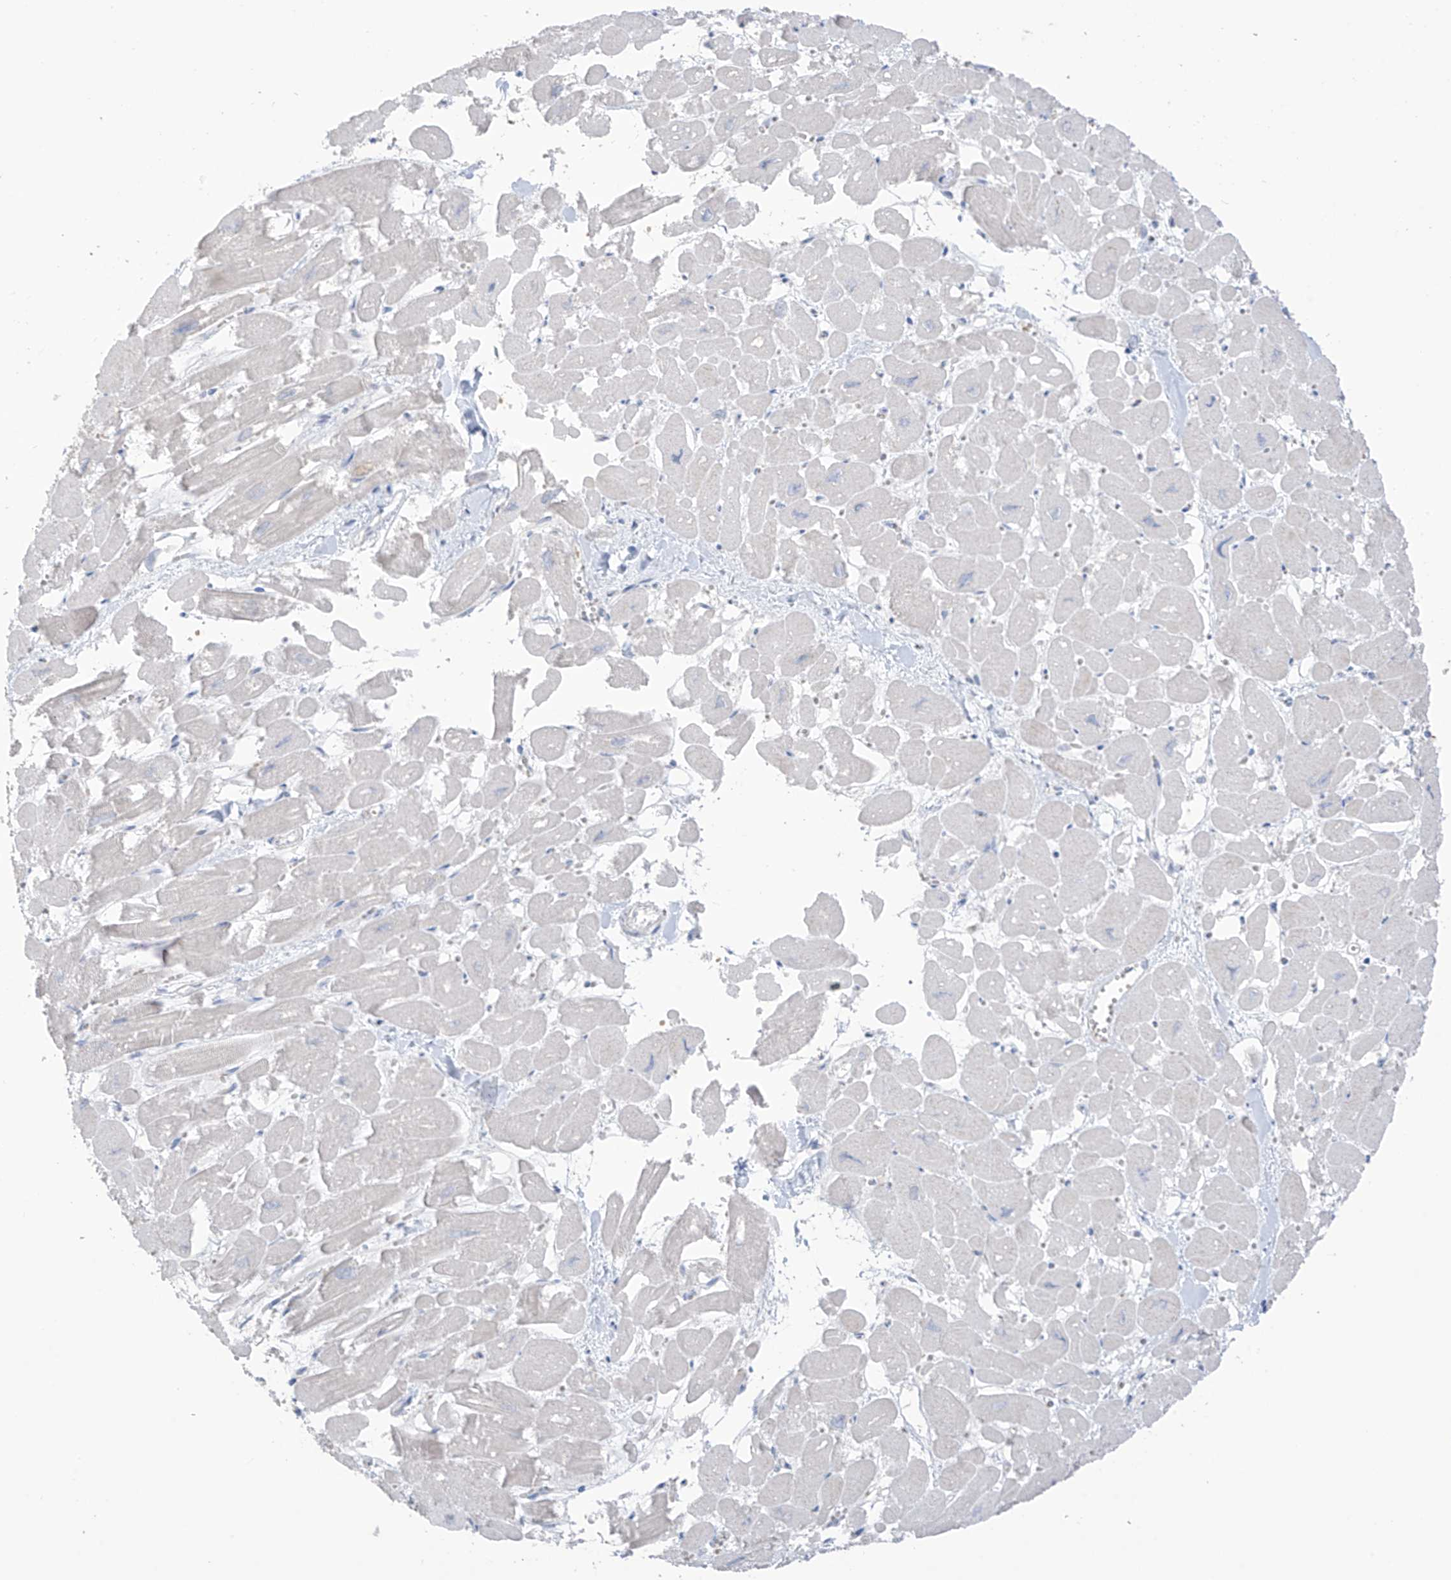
{"staining": {"intensity": "negative", "quantity": "none", "location": "none"}, "tissue": "heart muscle", "cell_type": "Cardiomyocytes", "image_type": "normal", "snomed": [{"axis": "morphology", "description": "Normal tissue, NOS"}, {"axis": "topography", "description": "Heart"}], "caption": "Cardiomyocytes show no significant expression in benign heart muscle. (DAB immunohistochemistry with hematoxylin counter stain).", "gene": "ASPRV1", "patient": {"sex": "male", "age": 54}}